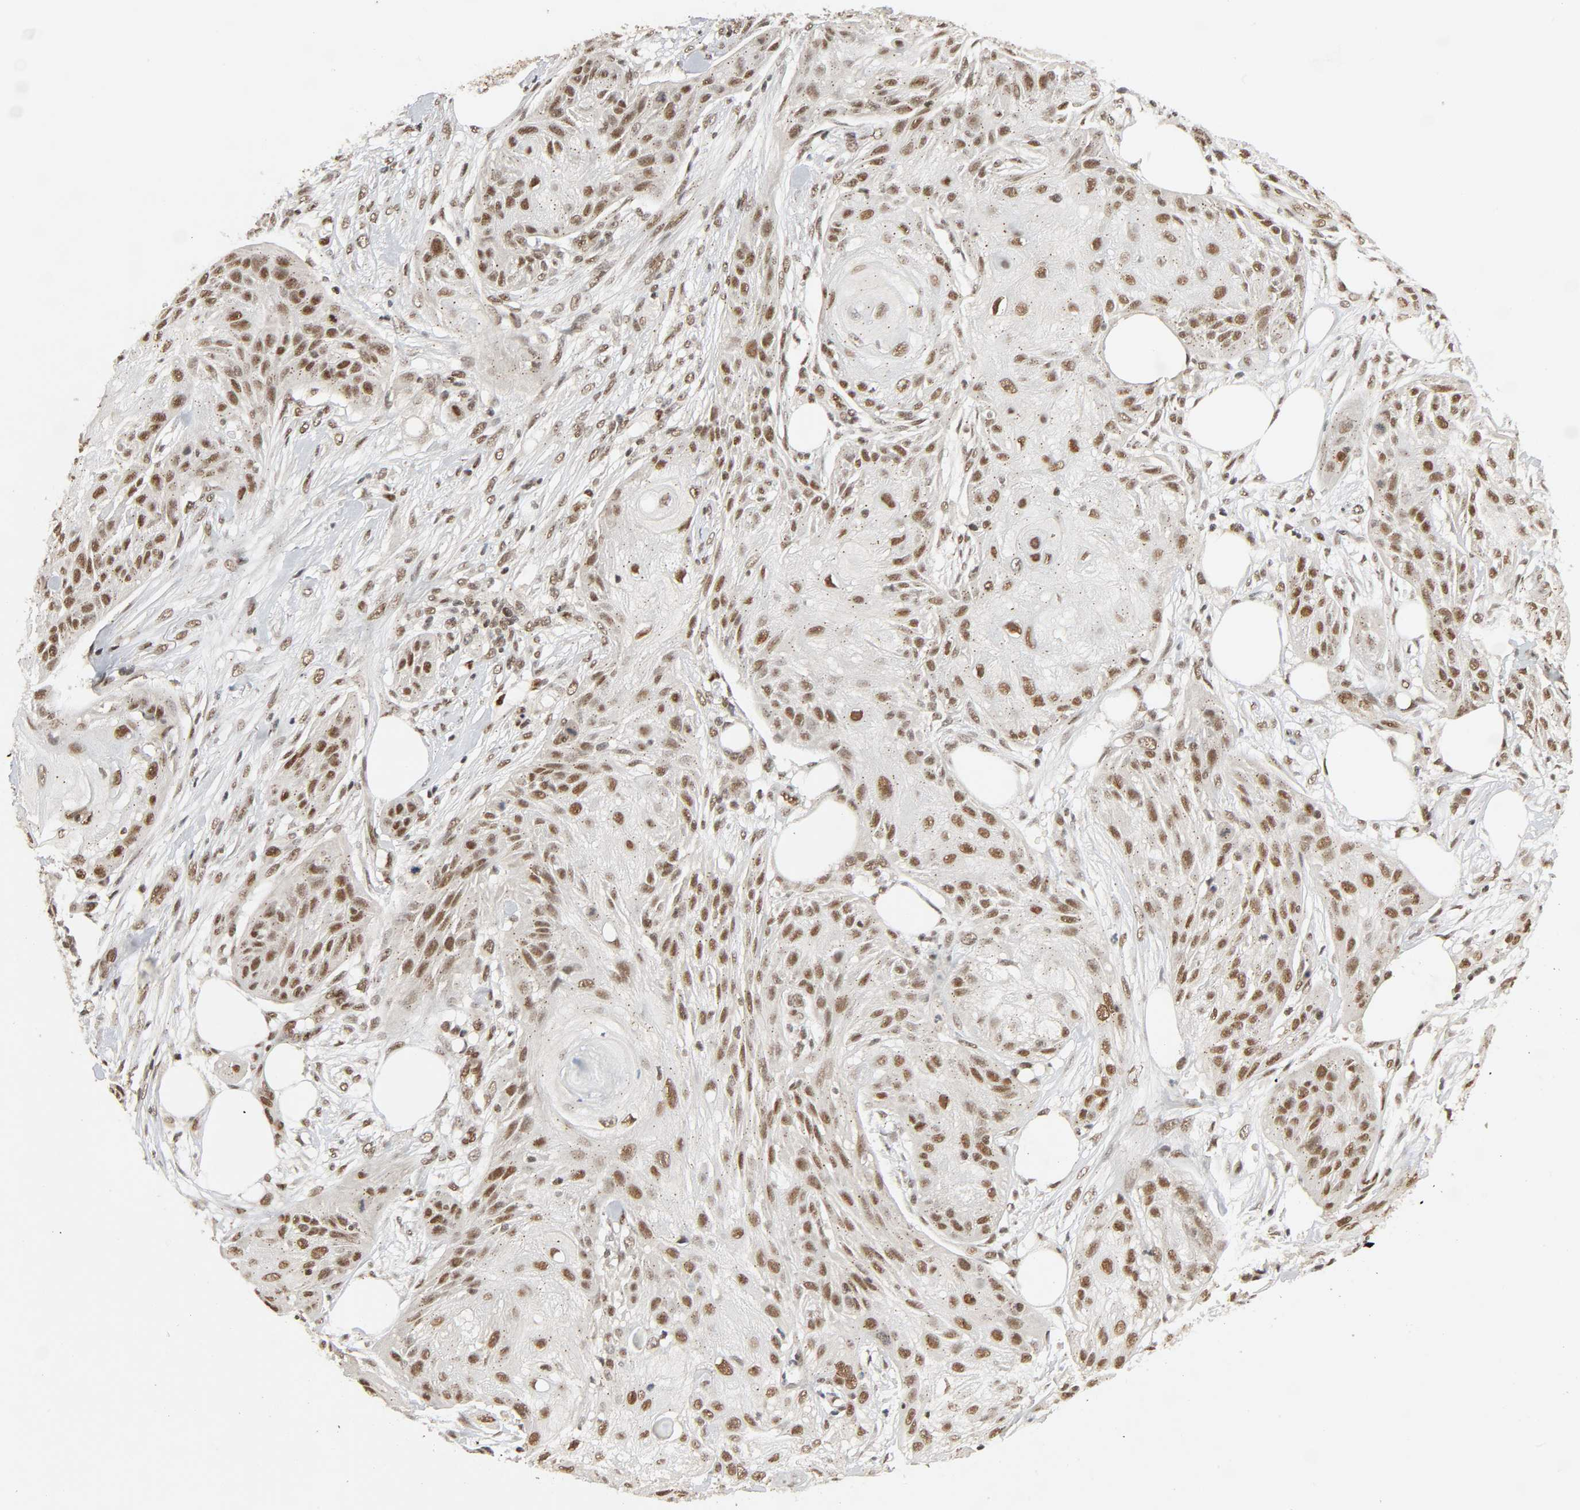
{"staining": {"intensity": "moderate", "quantity": ">75%", "location": "nuclear"}, "tissue": "skin cancer", "cell_type": "Tumor cells", "image_type": "cancer", "snomed": [{"axis": "morphology", "description": "Squamous cell carcinoma, NOS"}, {"axis": "topography", "description": "Skin"}], "caption": "An immunohistochemistry (IHC) photomicrograph of neoplastic tissue is shown. Protein staining in brown highlights moderate nuclear positivity in squamous cell carcinoma (skin) within tumor cells.", "gene": "SMARCD1", "patient": {"sex": "female", "age": 88}}